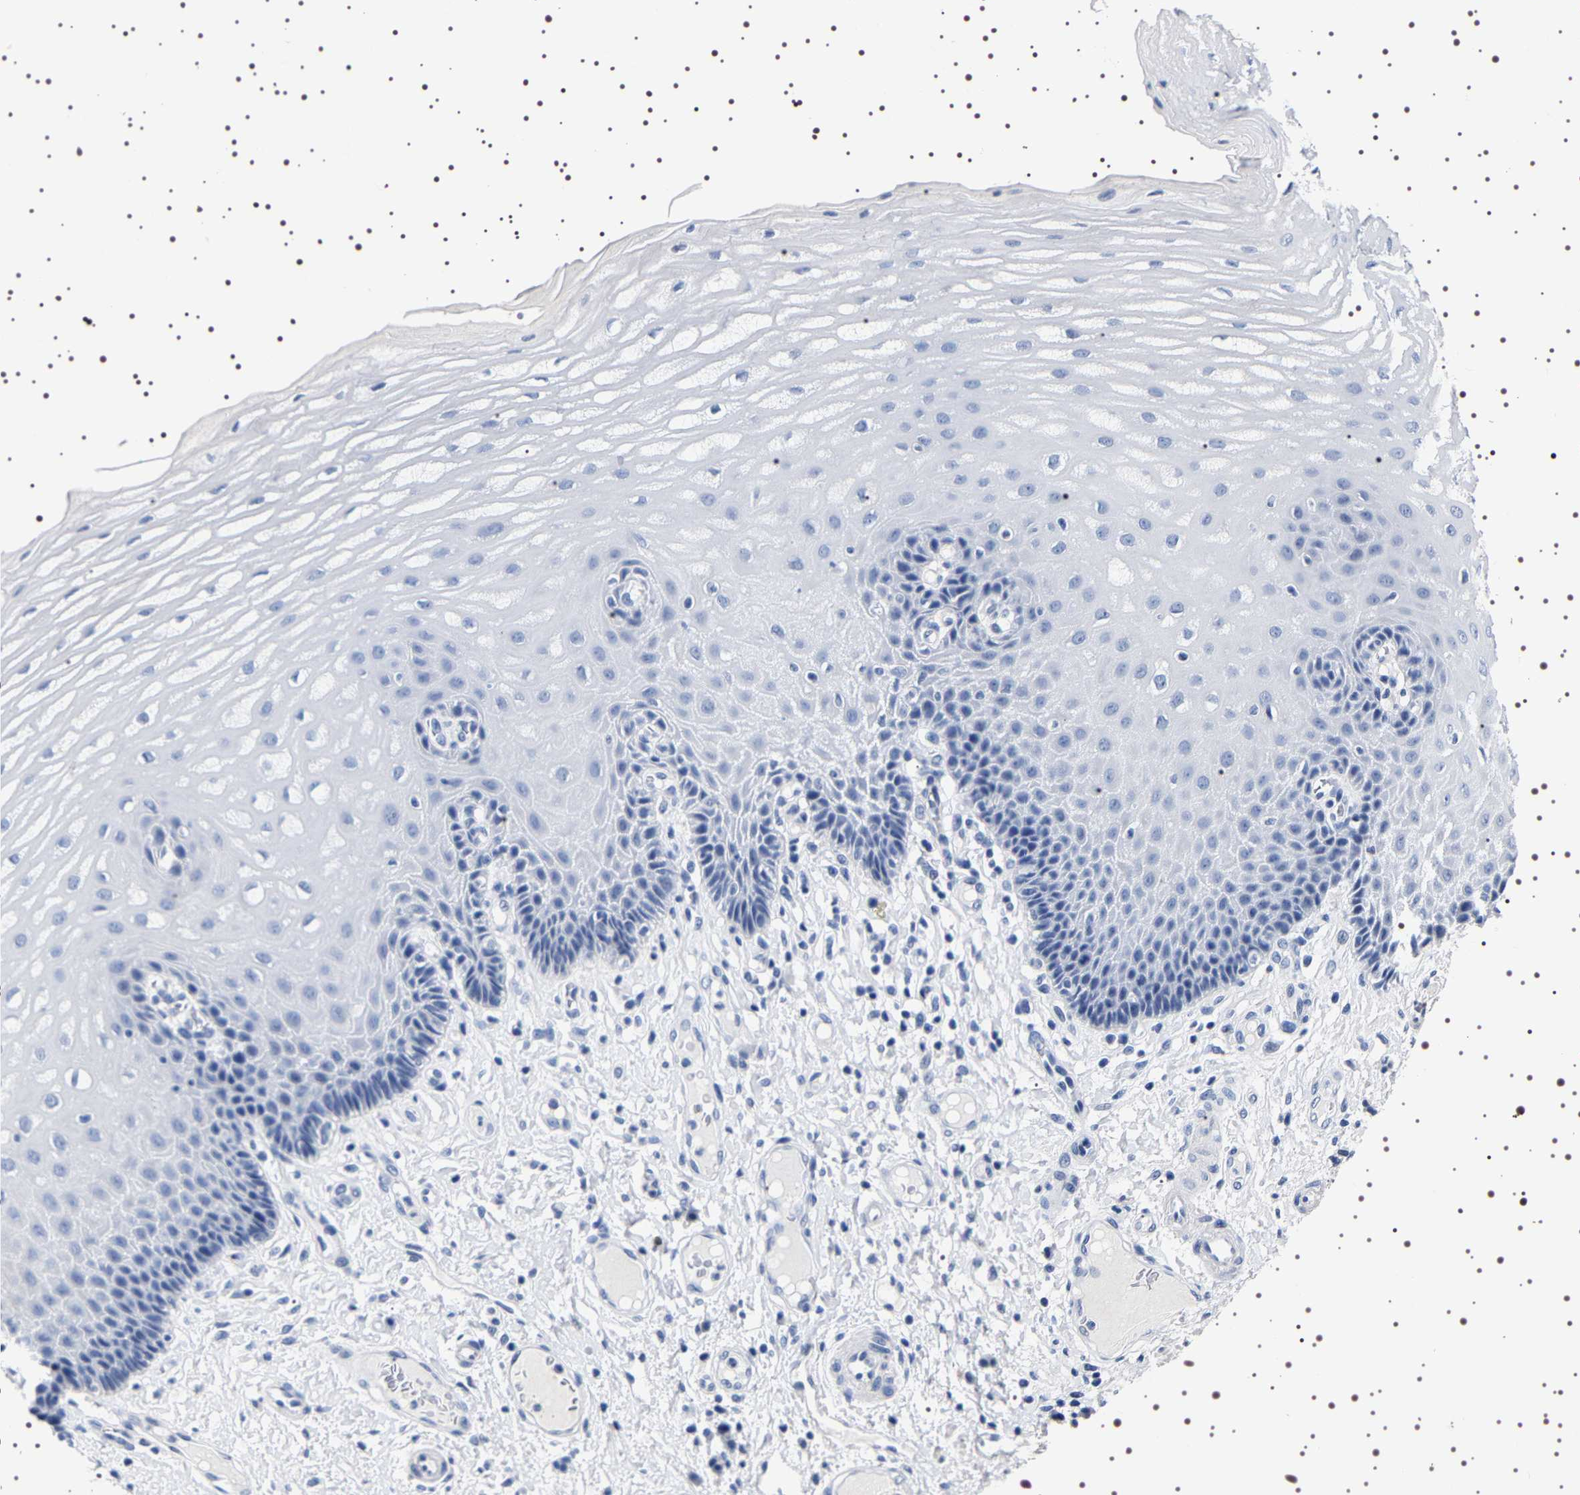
{"staining": {"intensity": "negative", "quantity": "none", "location": "none"}, "tissue": "esophagus", "cell_type": "Squamous epithelial cells", "image_type": "normal", "snomed": [{"axis": "morphology", "description": "Normal tissue, NOS"}, {"axis": "topography", "description": "Esophagus"}], "caption": "High power microscopy histopathology image of an immunohistochemistry micrograph of benign esophagus, revealing no significant expression in squamous epithelial cells.", "gene": "UBQLN3", "patient": {"sex": "male", "age": 54}}